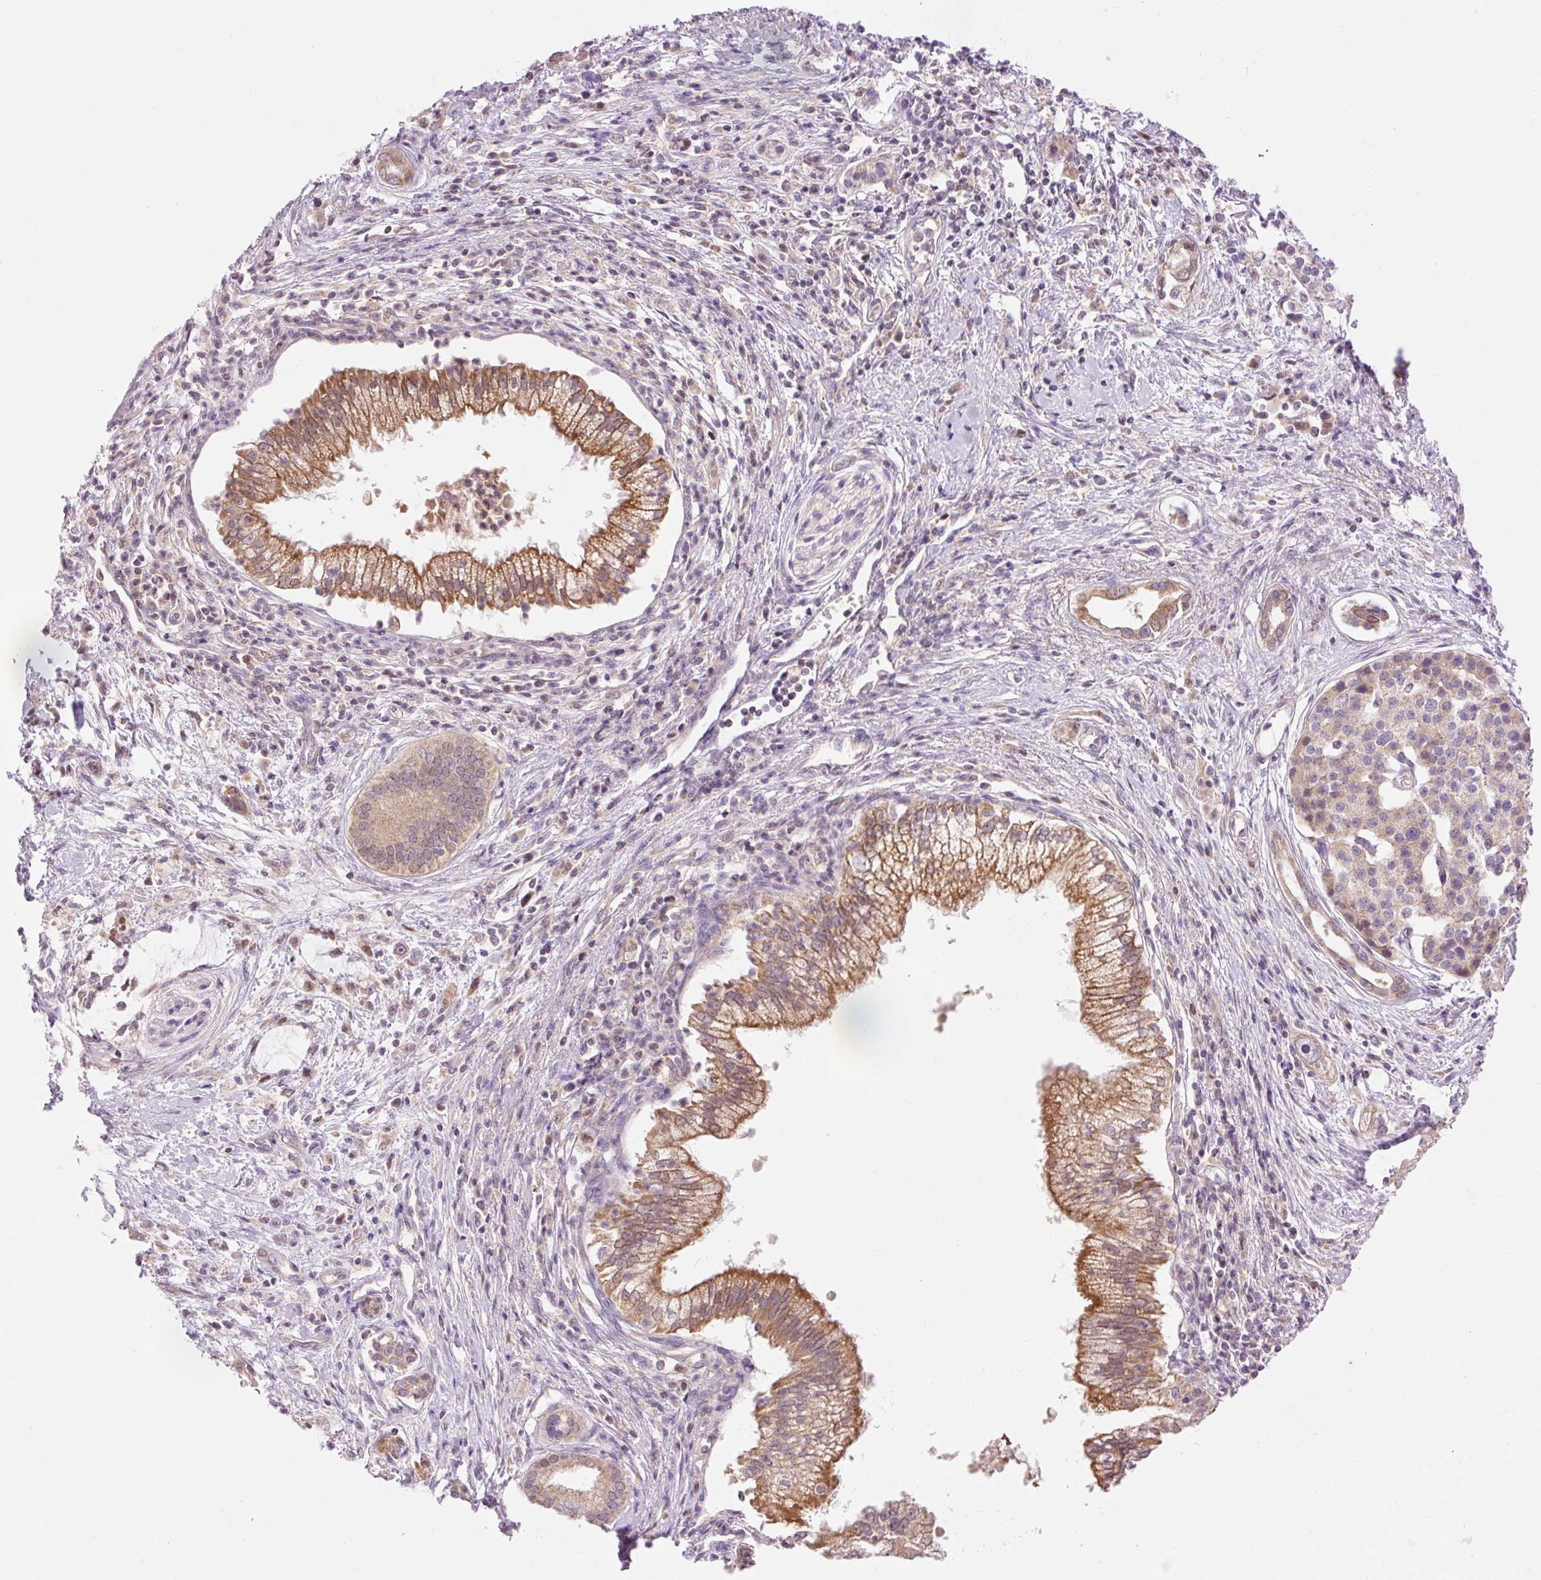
{"staining": {"intensity": "moderate", "quantity": ">75%", "location": "cytoplasmic/membranous"}, "tissue": "pancreatic cancer", "cell_type": "Tumor cells", "image_type": "cancer", "snomed": [{"axis": "morphology", "description": "Adenocarcinoma, NOS"}, {"axis": "topography", "description": "Pancreas"}], "caption": "High-power microscopy captured an IHC histopathology image of pancreatic adenocarcinoma, revealing moderate cytoplasmic/membranous positivity in approximately >75% of tumor cells.", "gene": "IMMT", "patient": {"sex": "male", "age": 70}}